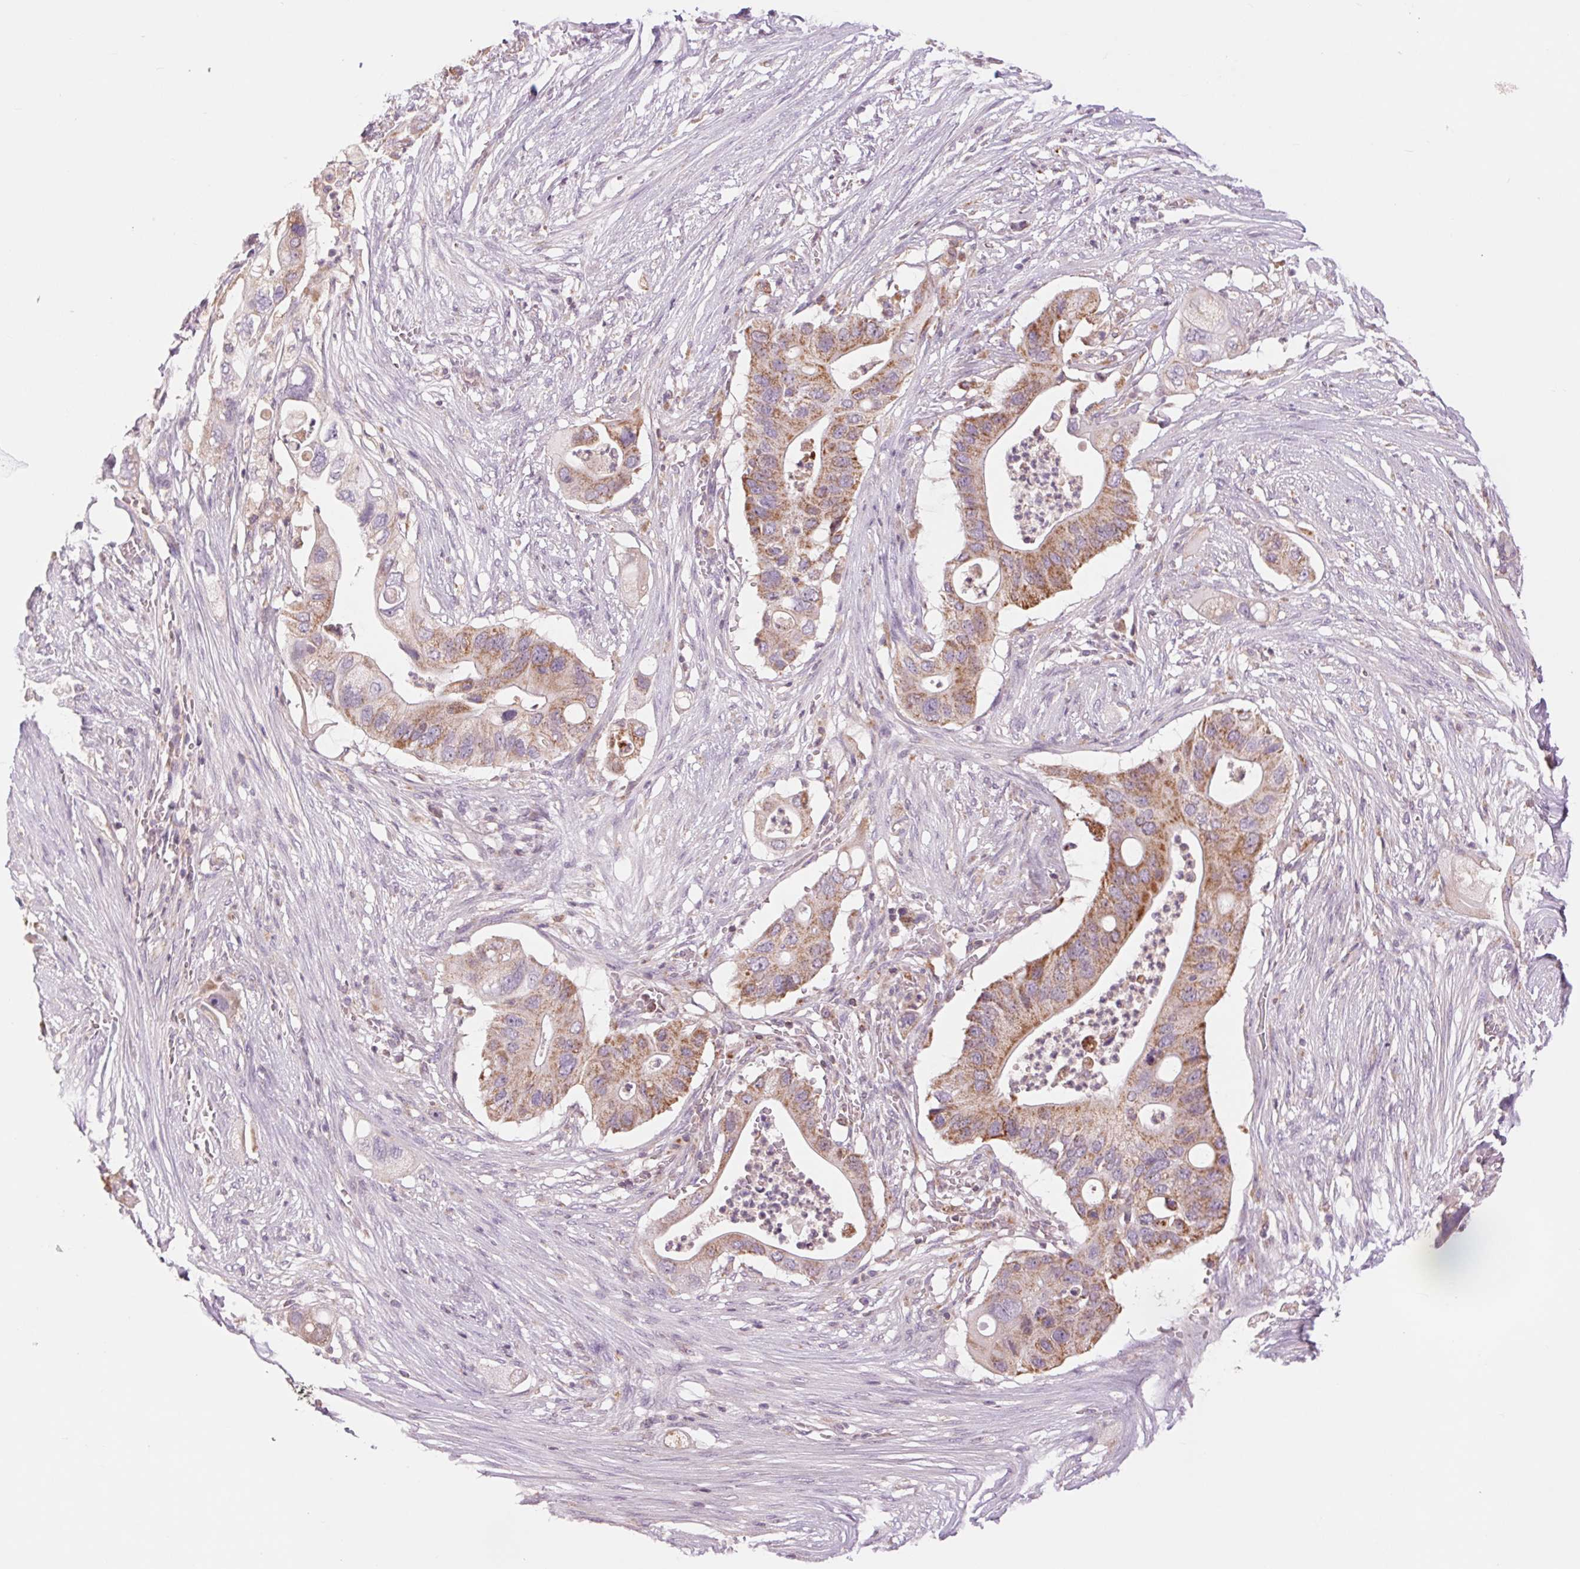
{"staining": {"intensity": "moderate", "quantity": ">75%", "location": "cytoplasmic/membranous"}, "tissue": "pancreatic cancer", "cell_type": "Tumor cells", "image_type": "cancer", "snomed": [{"axis": "morphology", "description": "Adenocarcinoma, NOS"}, {"axis": "topography", "description": "Pancreas"}], "caption": "Immunohistochemical staining of pancreatic adenocarcinoma displays moderate cytoplasmic/membranous protein expression in about >75% of tumor cells. Using DAB (brown) and hematoxylin (blue) stains, captured at high magnification using brightfield microscopy.", "gene": "COX6A1", "patient": {"sex": "female", "age": 72}}